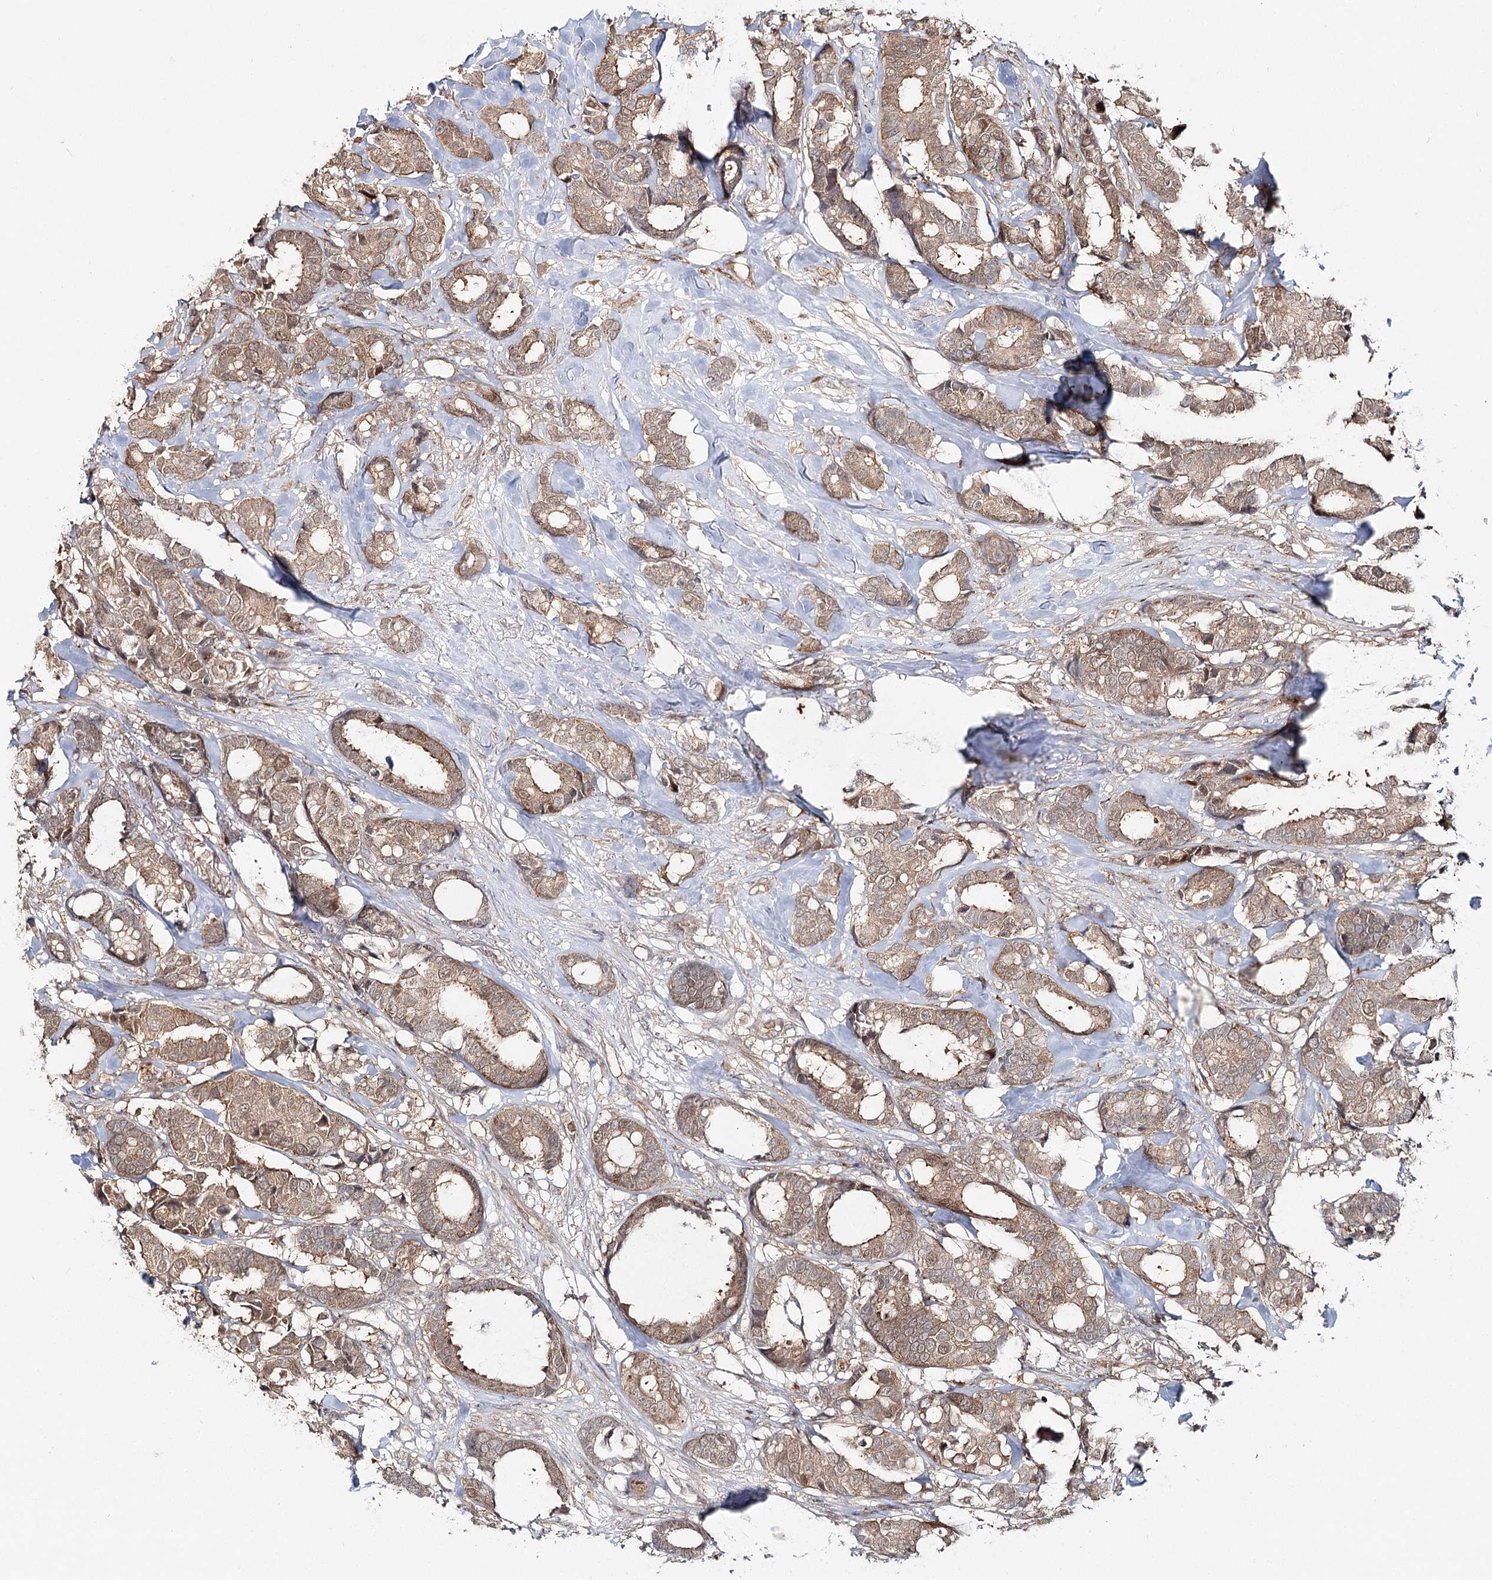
{"staining": {"intensity": "moderate", "quantity": ">75%", "location": "cytoplasmic/membranous"}, "tissue": "breast cancer", "cell_type": "Tumor cells", "image_type": "cancer", "snomed": [{"axis": "morphology", "description": "Duct carcinoma"}, {"axis": "topography", "description": "Breast"}], "caption": "Brown immunohistochemical staining in human breast infiltrating ductal carcinoma exhibits moderate cytoplasmic/membranous staining in approximately >75% of tumor cells.", "gene": "FAM120B", "patient": {"sex": "female", "age": 87}}